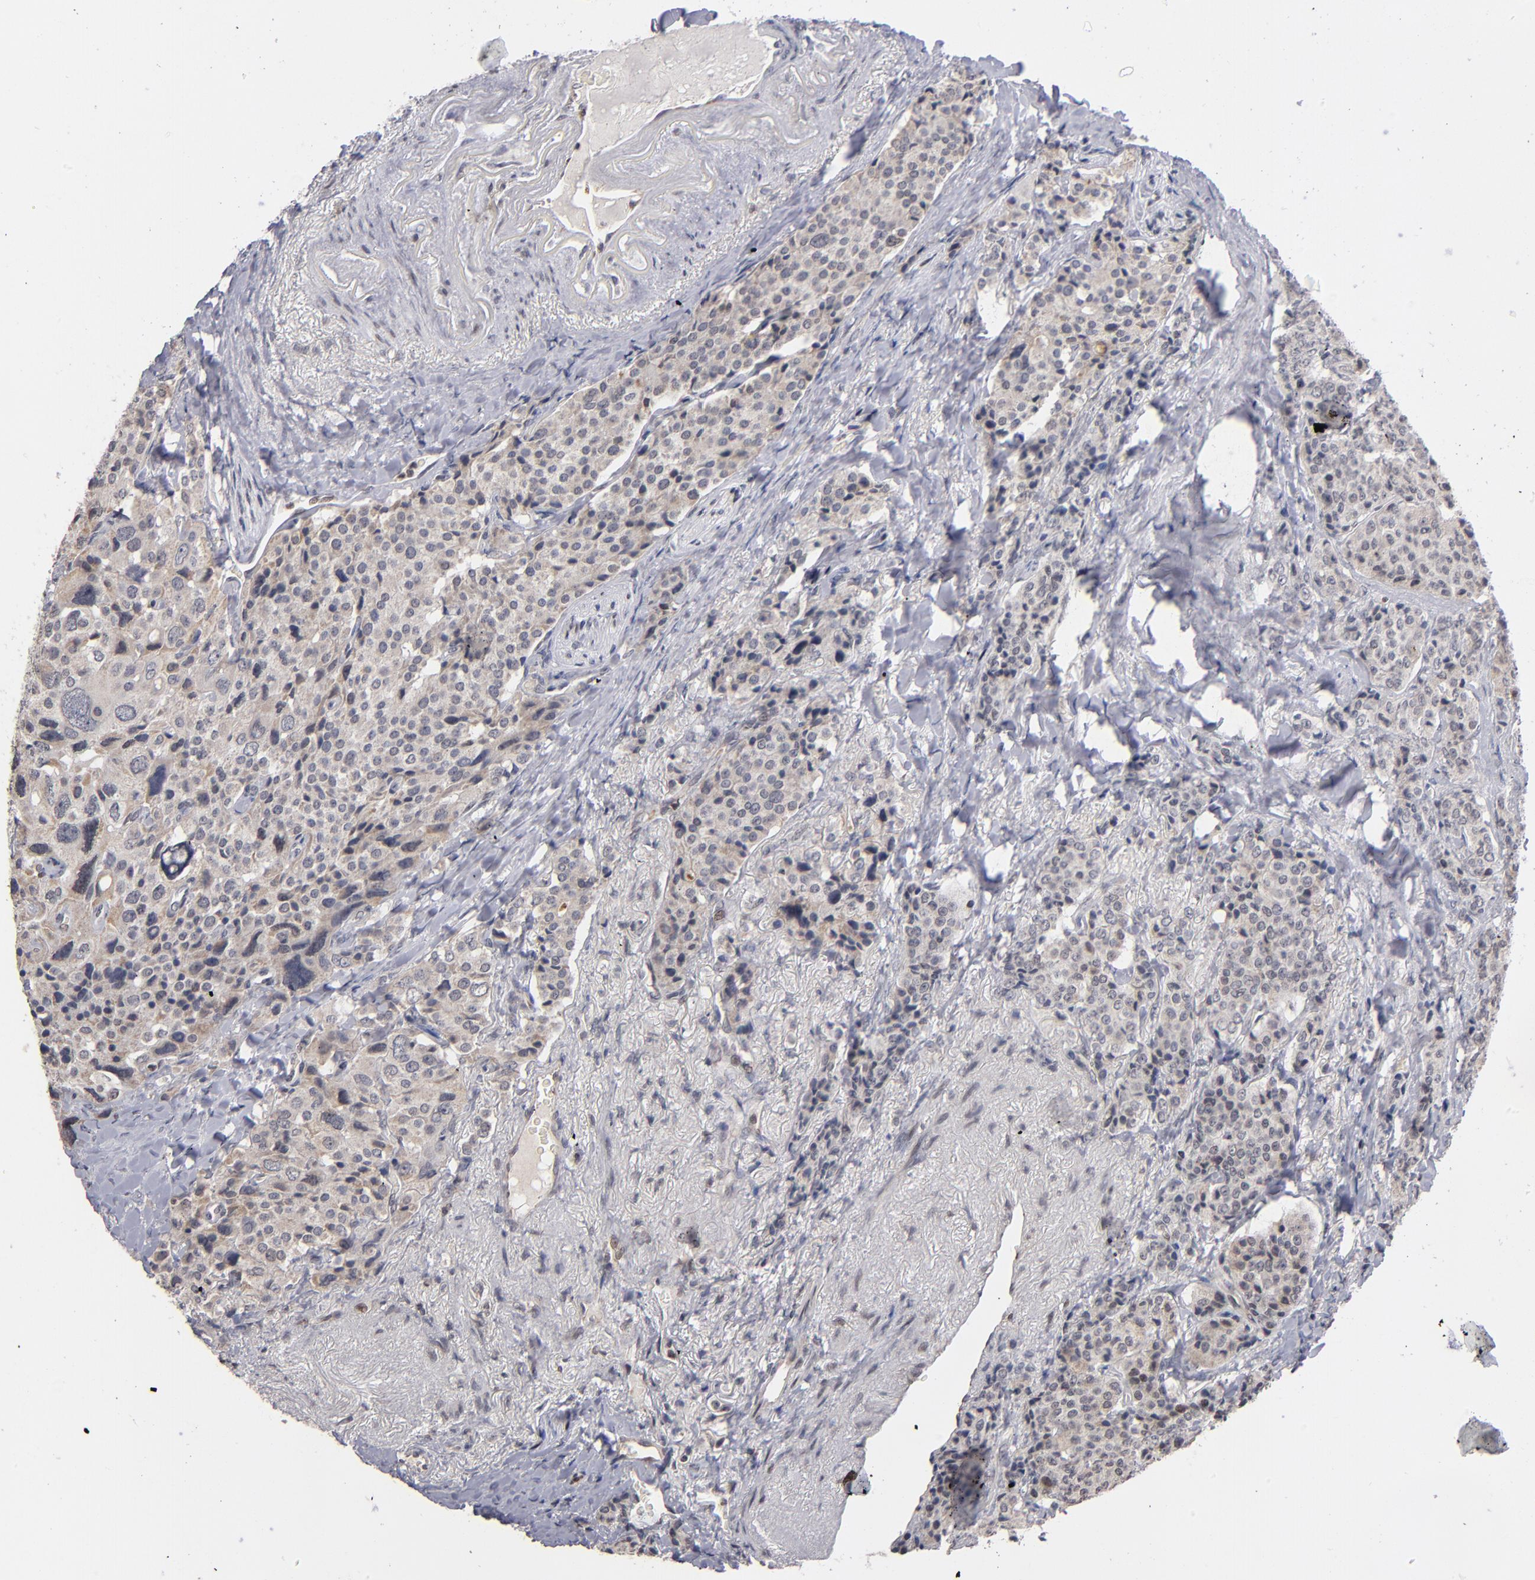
{"staining": {"intensity": "weak", "quantity": "25%-75%", "location": "cytoplasmic/membranous,nuclear"}, "tissue": "carcinoid", "cell_type": "Tumor cells", "image_type": "cancer", "snomed": [{"axis": "morphology", "description": "Carcinoid, malignant, NOS"}, {"axis": "topography", "description": "Colon"}], "caption": "This micrograph demonstrates IHC staining of carcinoid, with low weak cytoplasmic/membranous and nuclear expression in about 25%-75% of tumor cells.", "gene": "ODF2", "patient": {"sex": "female", "age": 61}}